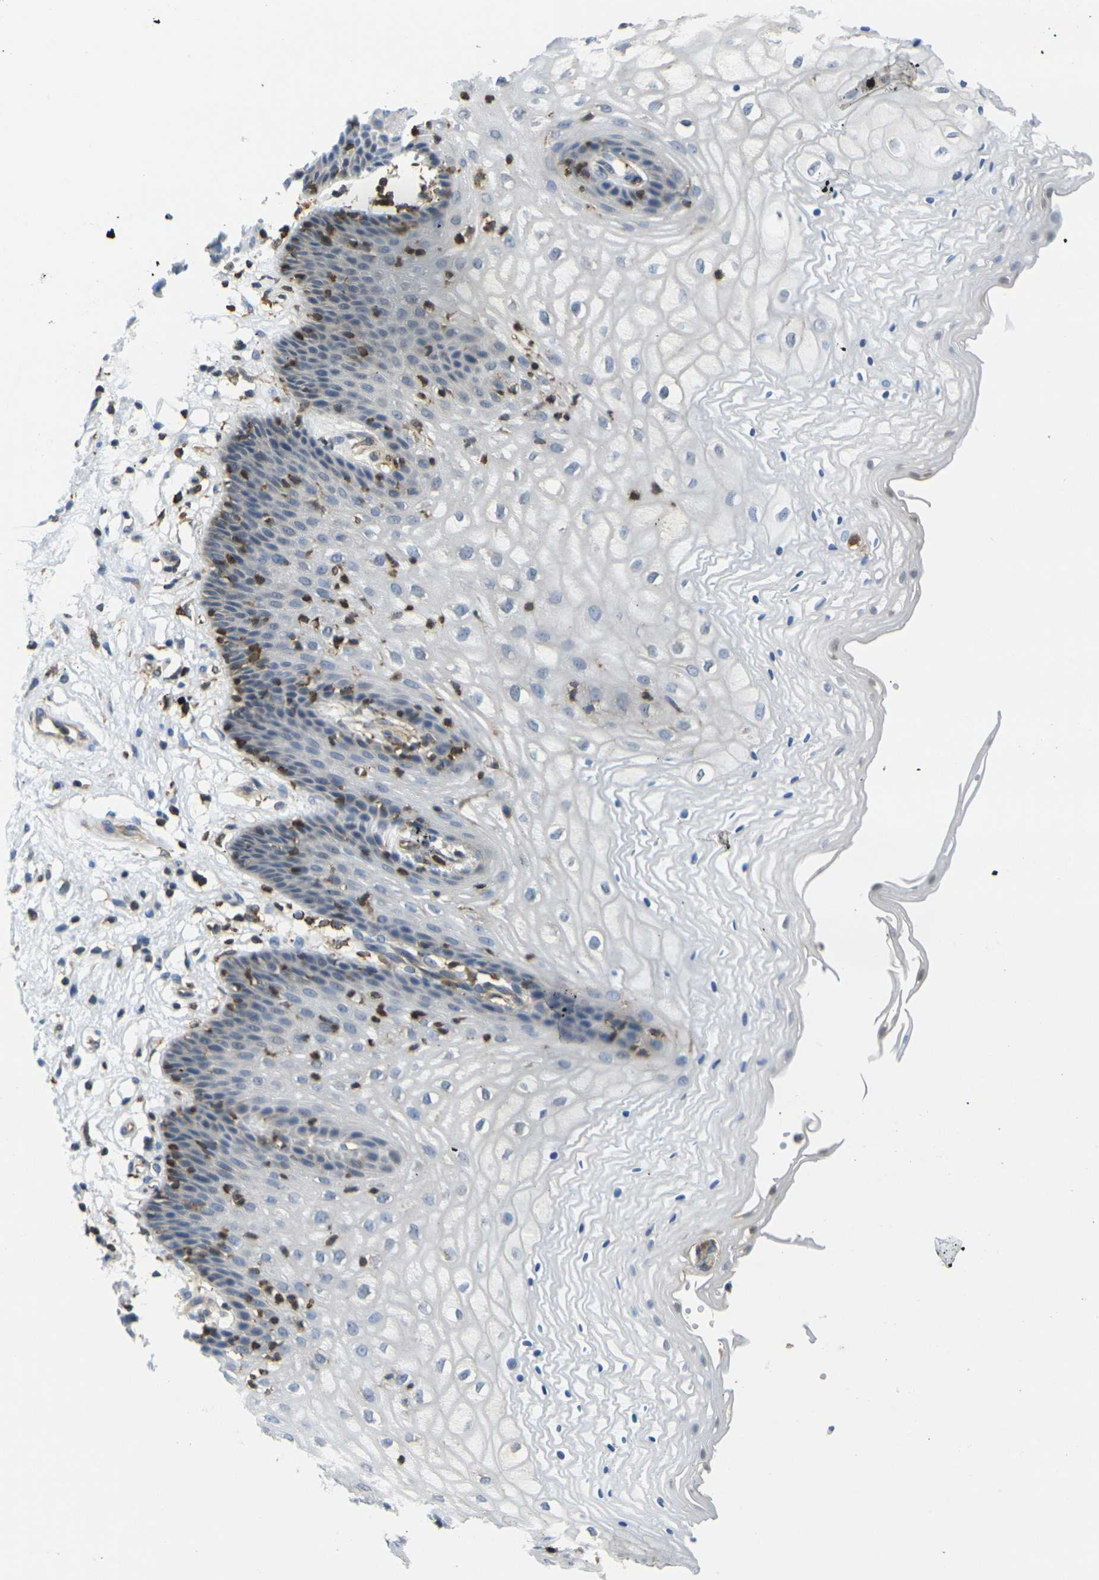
{"staining": {"intensity": "negative", "quantity": "none", "location": "none"}, "tissue": "vagina", "cell_type": "Squamous epithelial cells", "image_type": "normal", "snomed": [{"axis": "morphology", "description": "Normal tissue, NOS"}, {"axis": "topography", "description": "Vagina"}], "caption": "This is a image of IHC staining of benign vagina, which shows no staining in squamous epithelial cells. (DAB immunohistochemistry with hematoxylin counter stain).", "gene": "LASP1", "patient": {"sex": "female", "age": 34}}